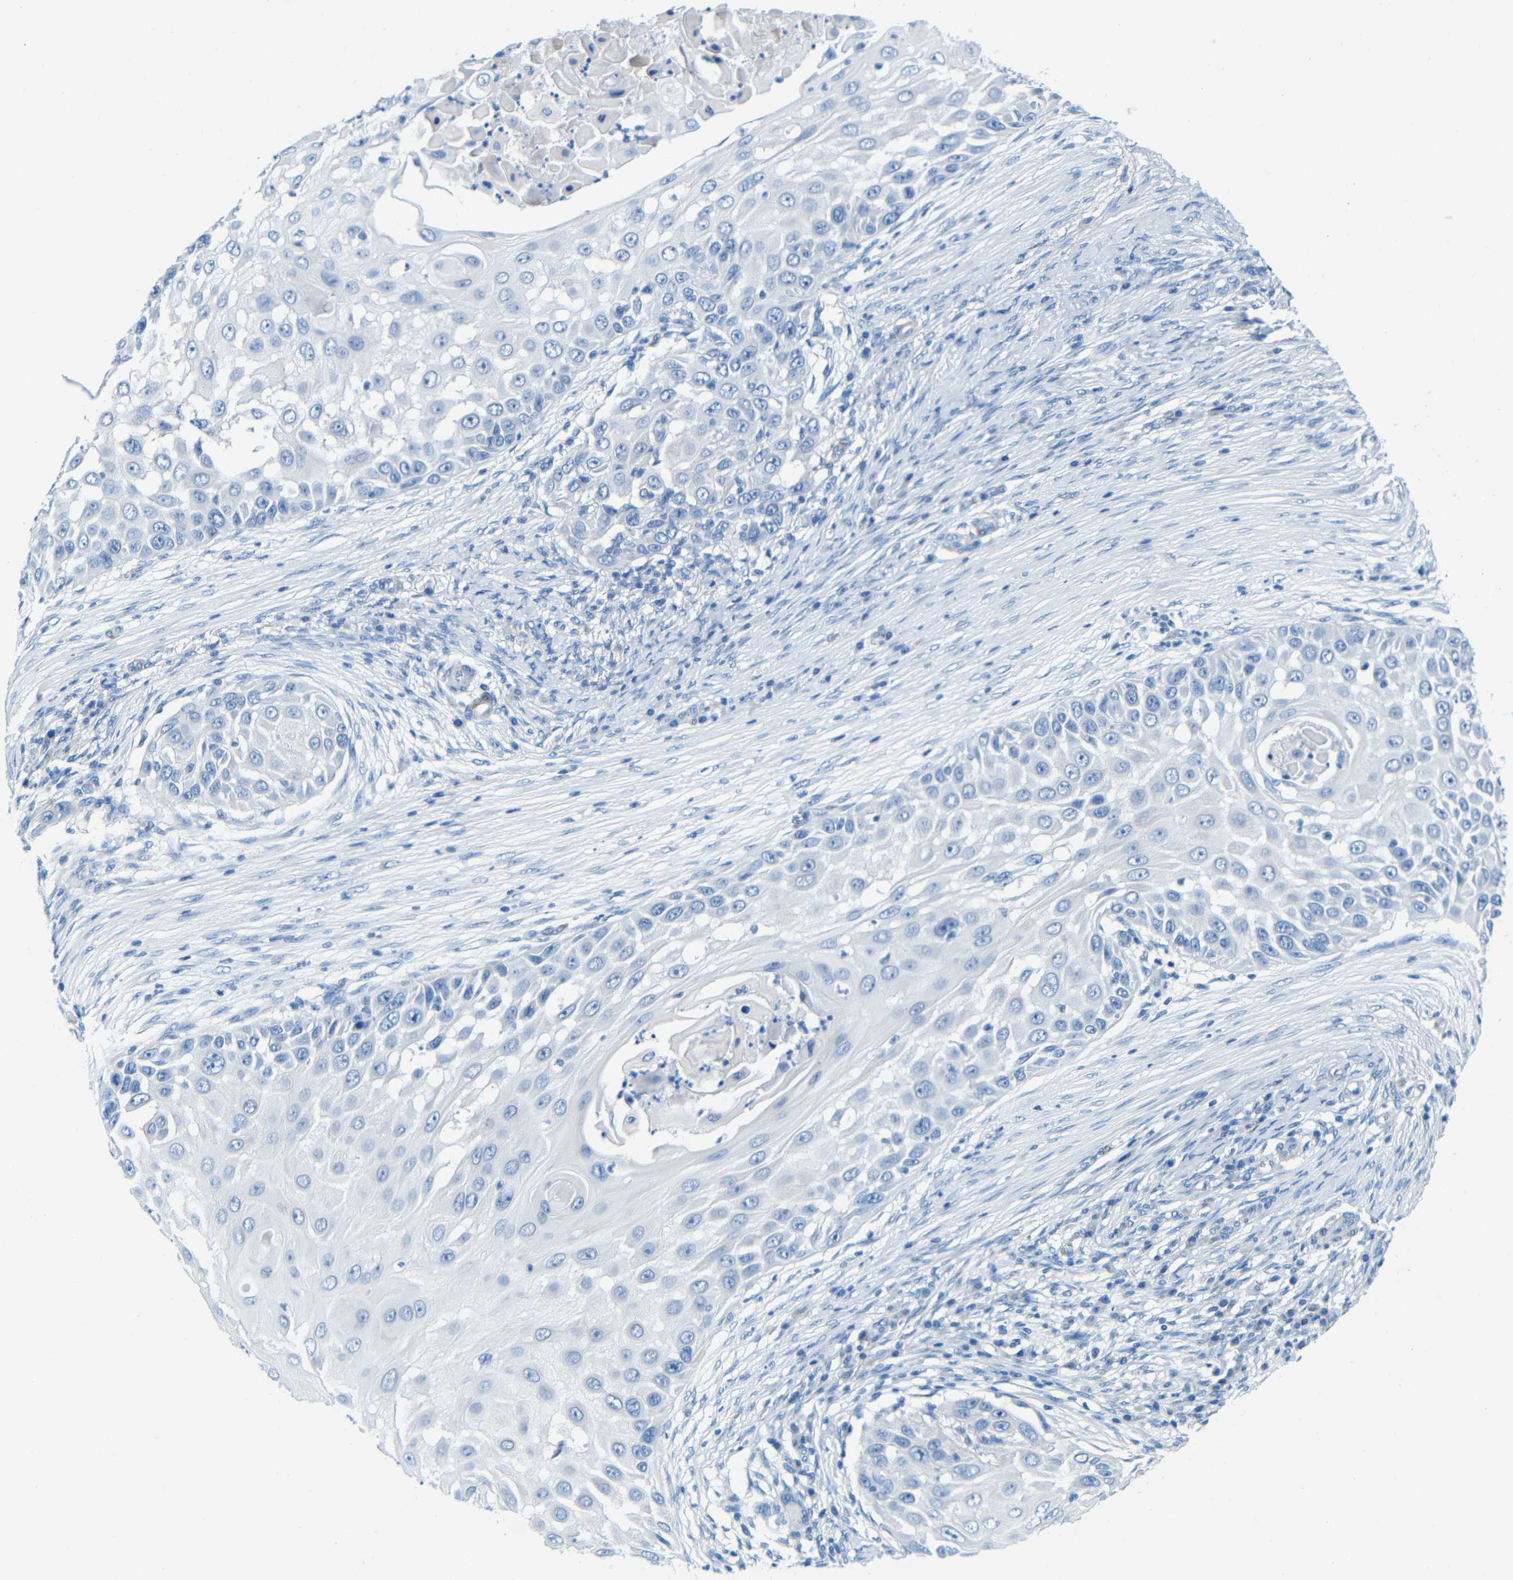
{"staining": {"intensity": "negative", "quantity": "none", "location": "none"}, "tissue": "skin cancer", "cell_type": "Tumor cells", "image_type": "cancer", "snomed": [{"axis": "morphology", "description": "Squamous cell carcinoma, NOS"}, {"axis": "topography", "description": "Skin"}], "caption": "Immunohistochemistry of skin cancer exhibits no positivity in tumor cells.", "gene": "MAP2", "patient": {"sex": "female", "age": 44}}